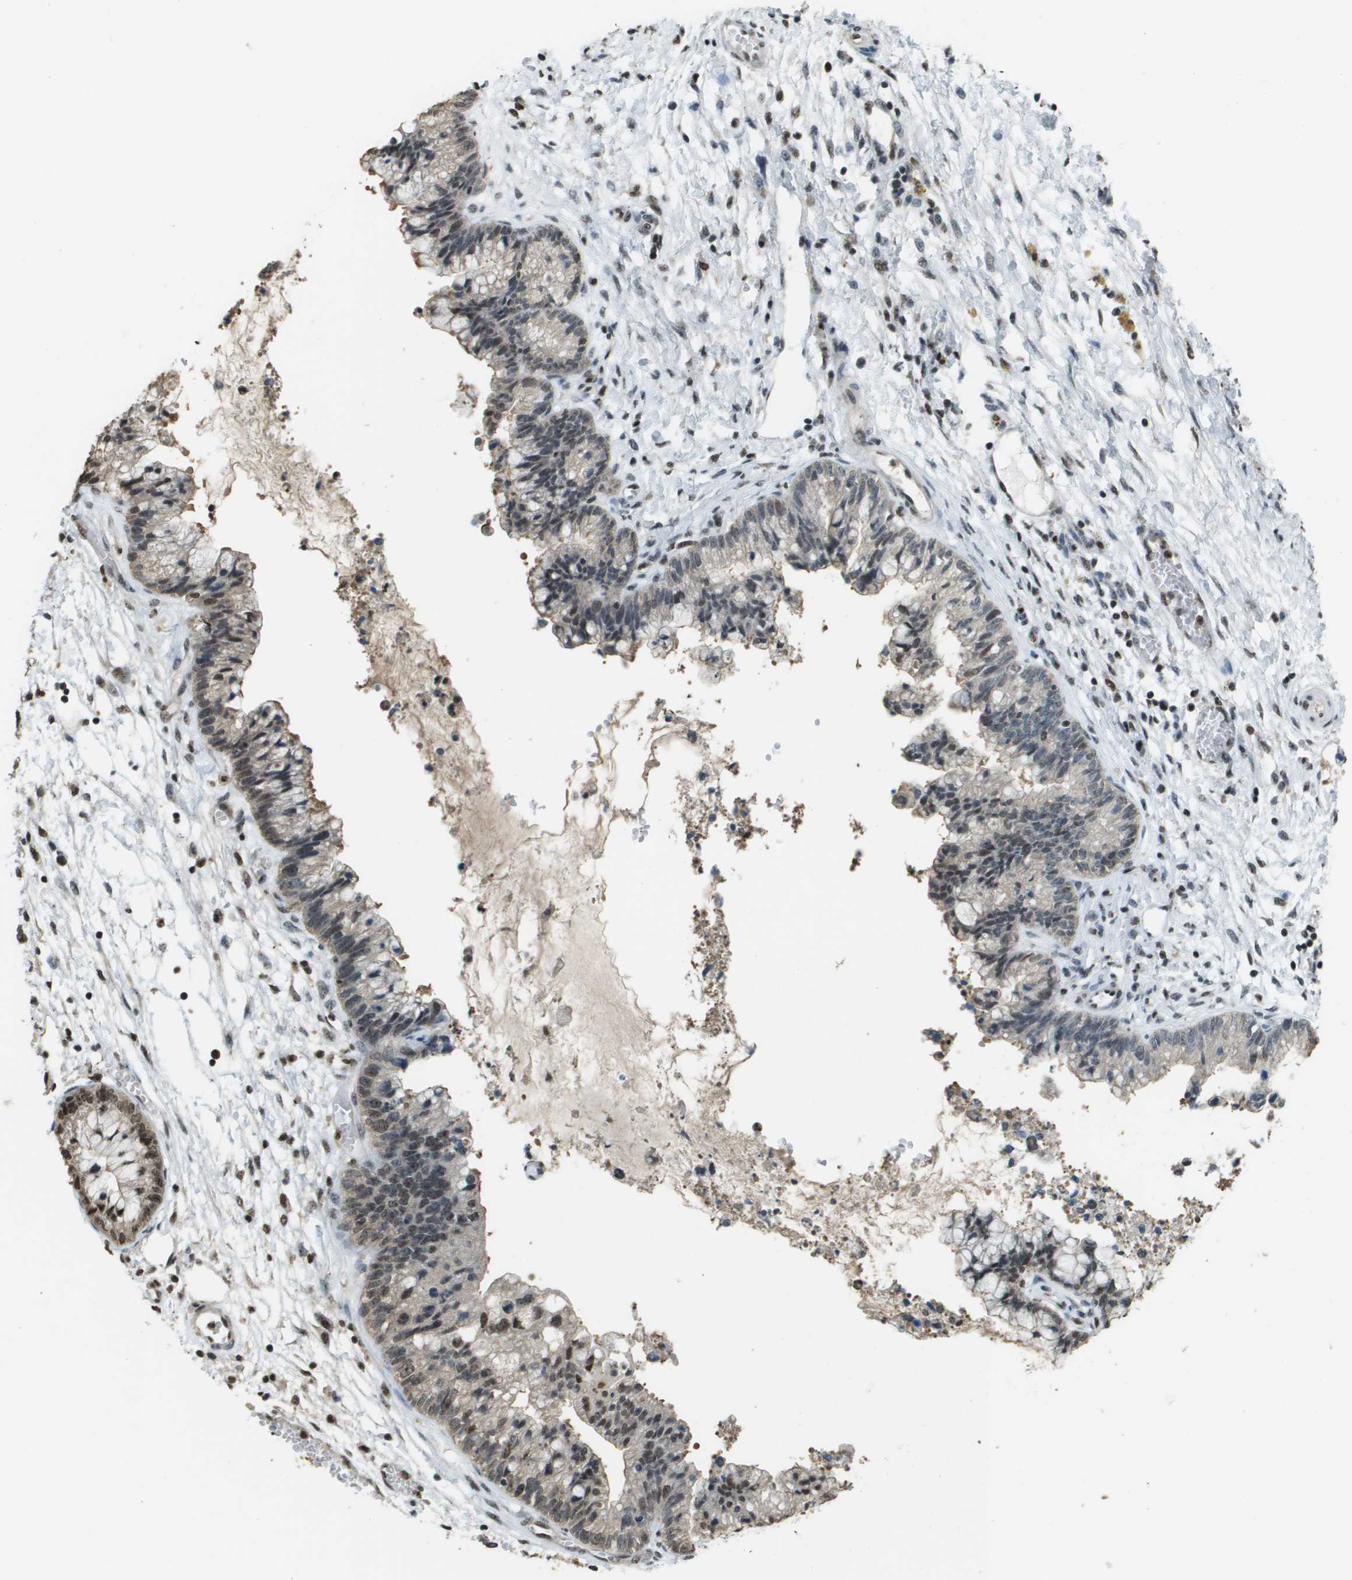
{"staining": {"intensity": "weak", "quantity": "25%-75%", "location": "nuclear"}, "tissue": "cervical cancer", "cell_type": "Tumor cells", "image_type": "cancer", "snomed": [{"axis": "morphology", "description": "Adenocarcinoma, NOS"}, {"axis": "topography", "description": "Cervix"}], "caption": "Brown immunohistochemical staining in cervical cancer displays weak nuclear expression in approximately 25%-75% of tumor cells.", "gene": "SP100", "patient": {"sex": "female", "age": 44}}